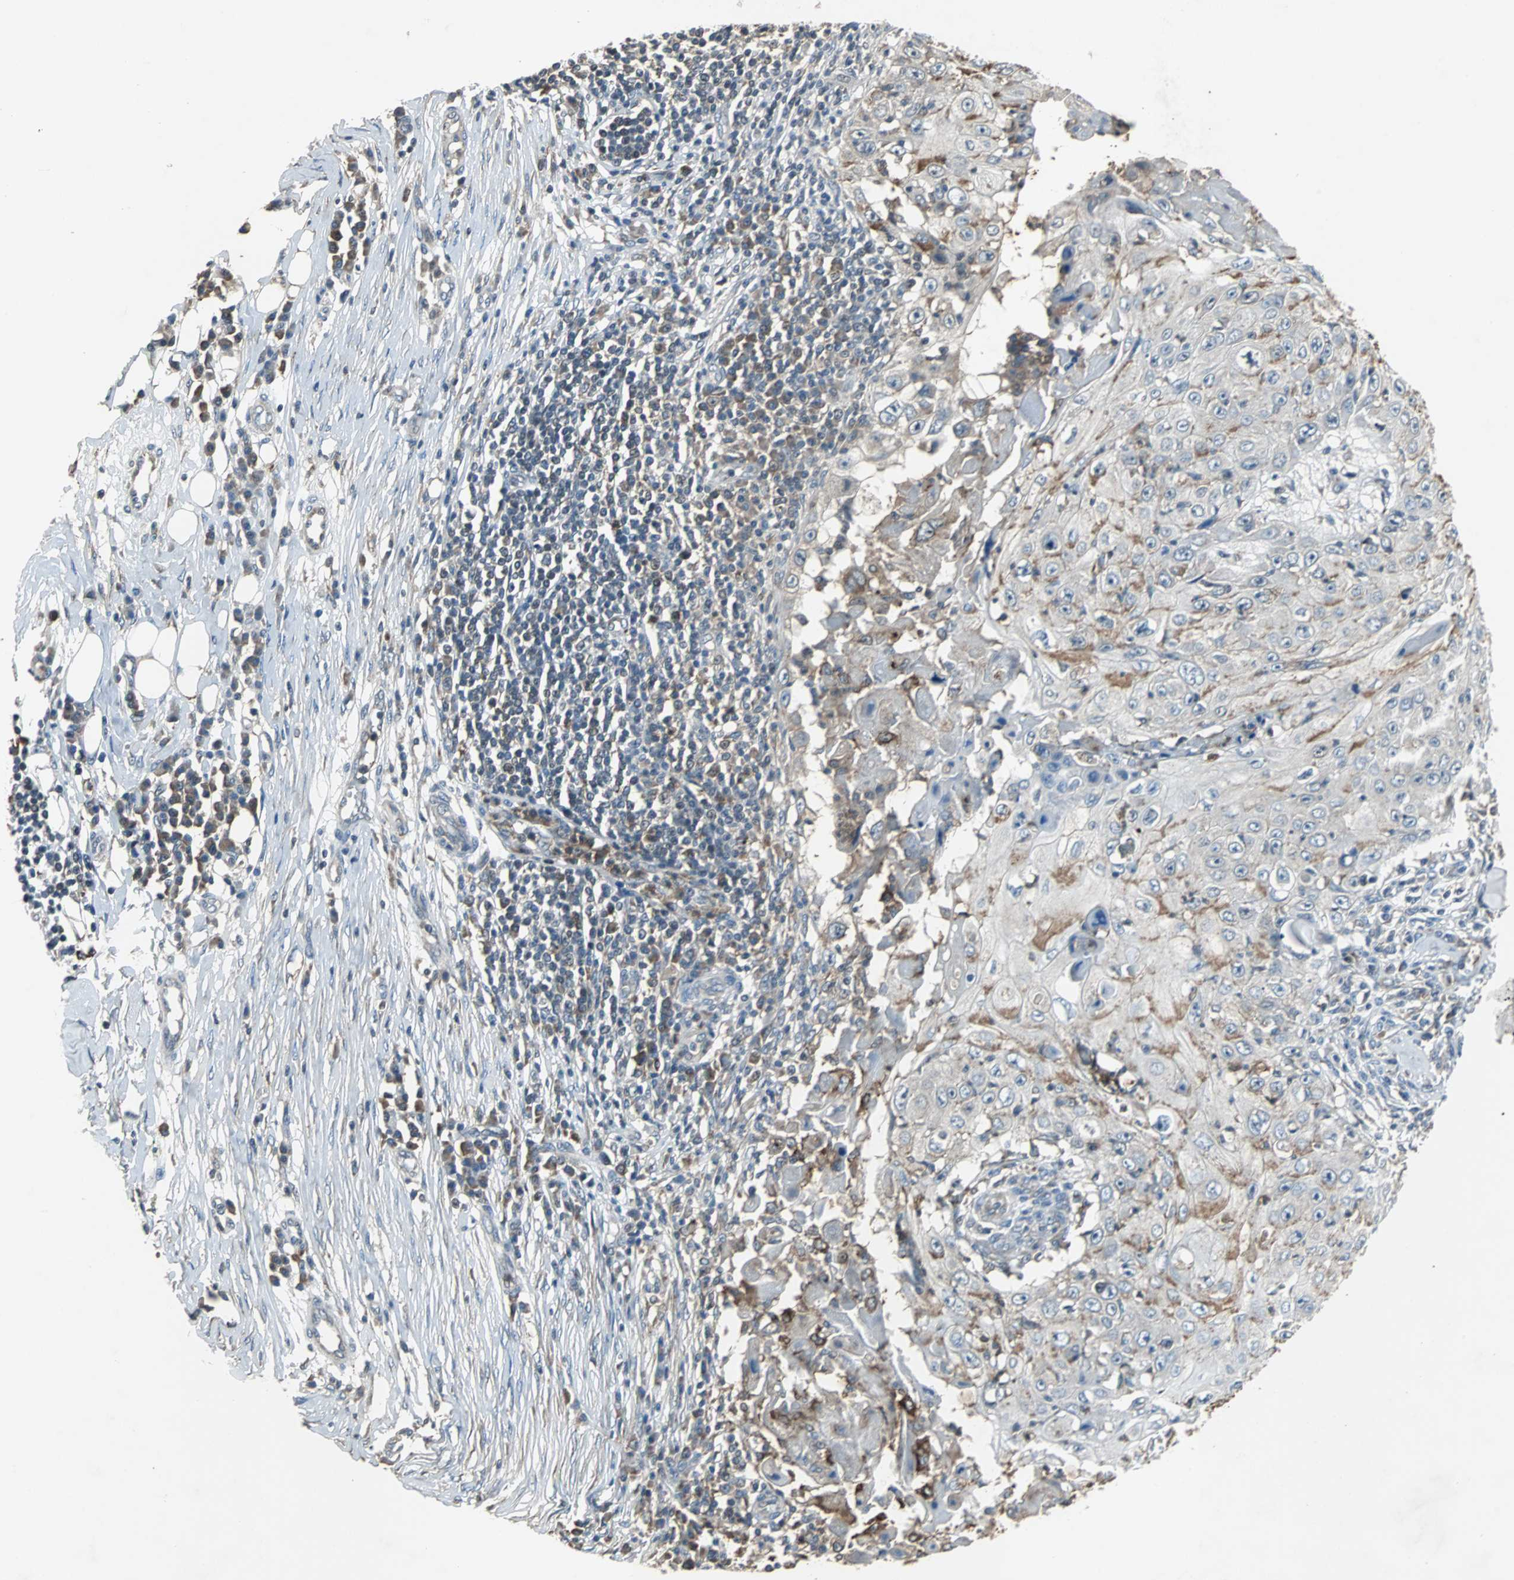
{"staining": {"intensity": "weak", "quantity": "<25%", "location": "cytoplasmic/membranous"}, "tissue": "skin cancer", "cell_type": "Tumor cells", "image_type": "cancer", "snomed": [{"axis": "morphology", "description": "Squamous cell carcinoma, NOS"}, {"axis": "topography", "description": "Skin"}], "caption": "Micrograph shows no protein positivity in tumor cells of skin cancer (squamous cell carcinoma) tissue.", "gene": "SOS1", "patient": {"sex": "male", "age": 86}}